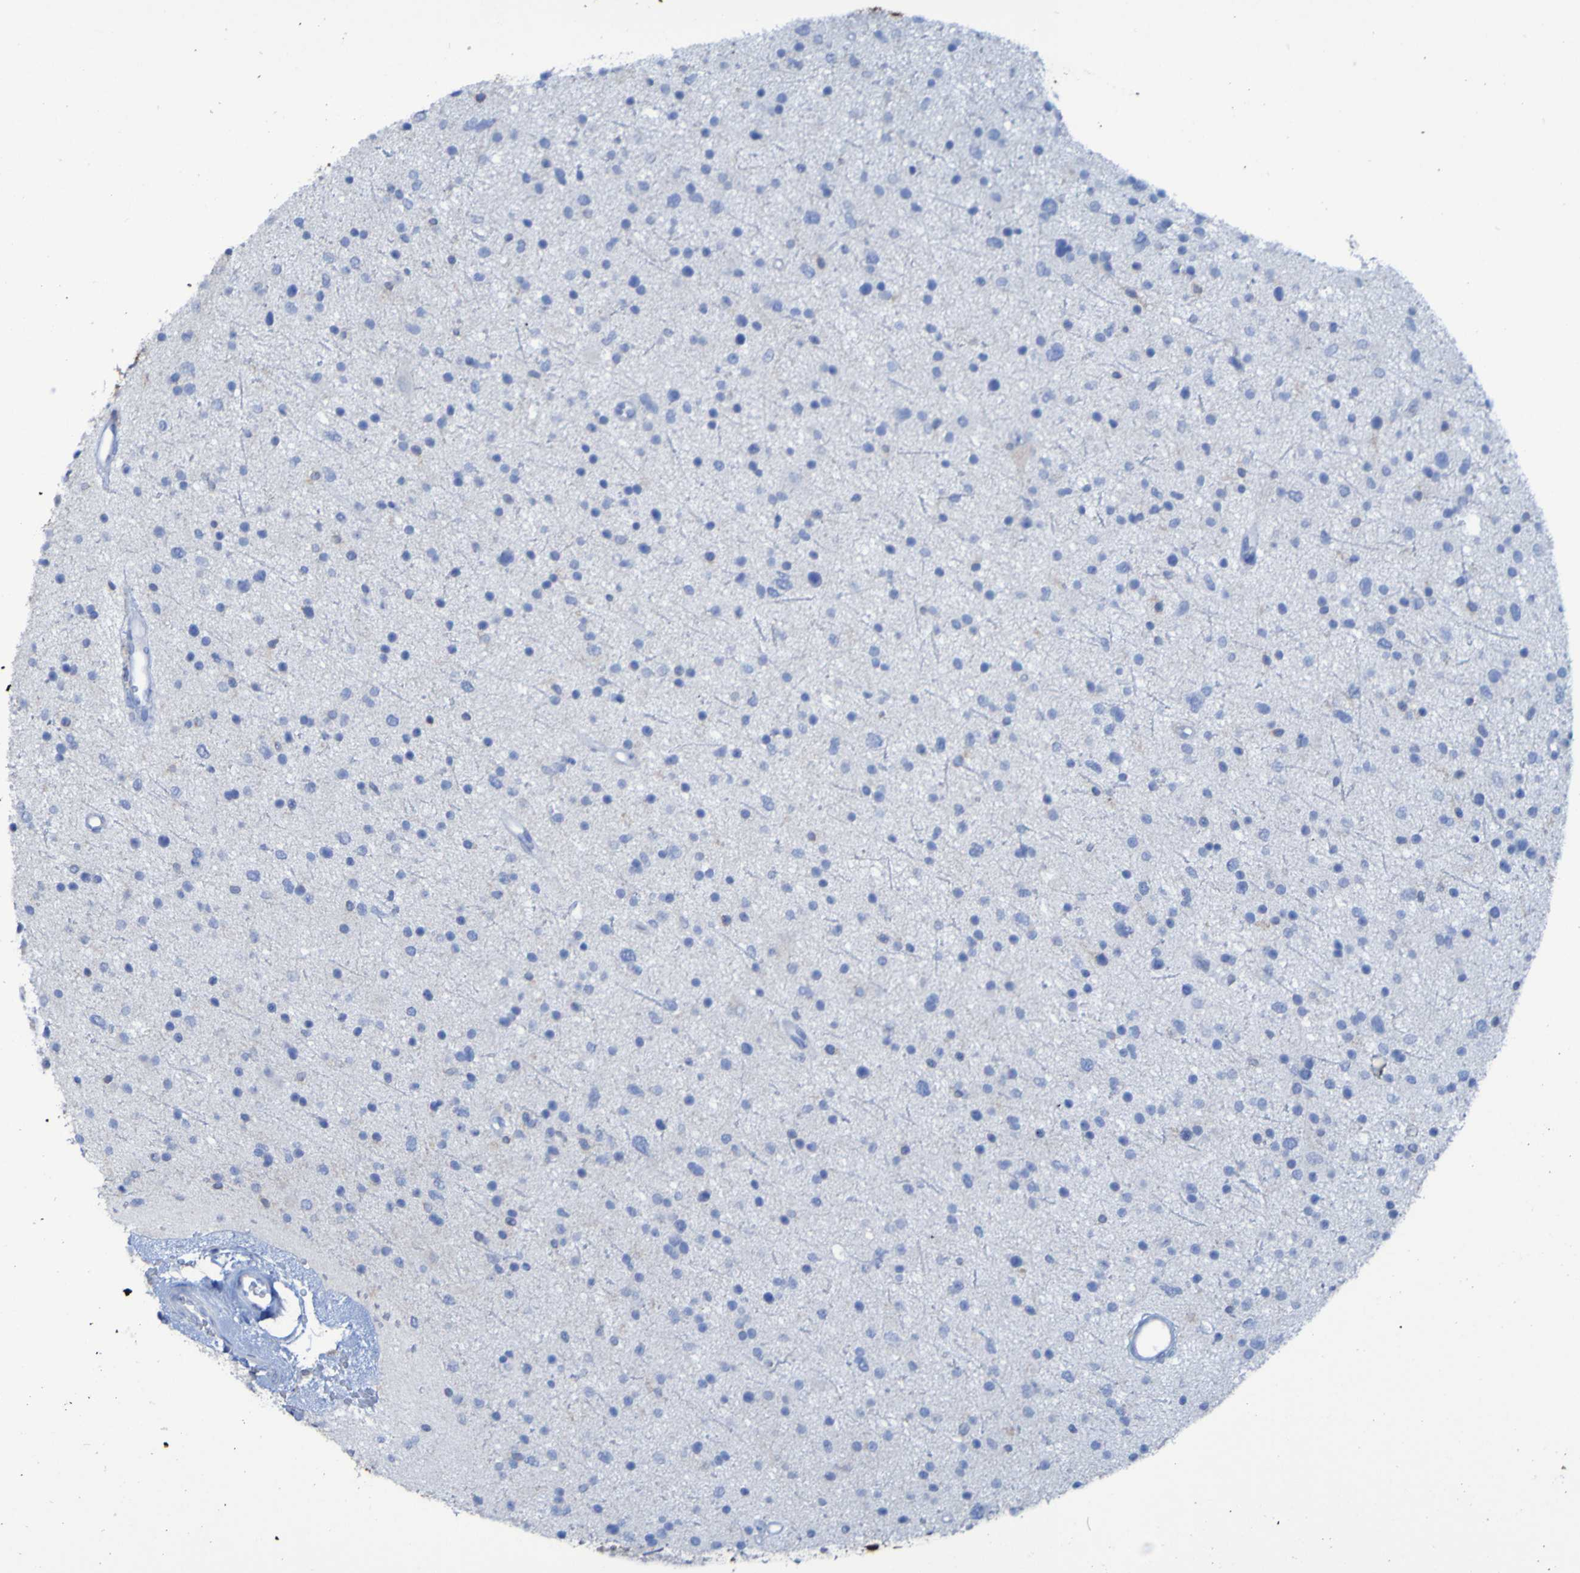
{"staining": {"intensity": "negative", "quantity": "none", "location": "none"}, "tissue": "glioma", "cell_type": "Tumor cells", "image_type": "cancer", "snomed": [{"axis": "morphology", "description": "Glioma, malignant, Low grade"}, {"axis": "topography", "description": "Brain"}], "caption": "A photomicrograph of human malignant low-grade glioma is negative for staining in tumor cells.", "gene": "MPPE1", "patient": {"sex": "female", "age": 37}}